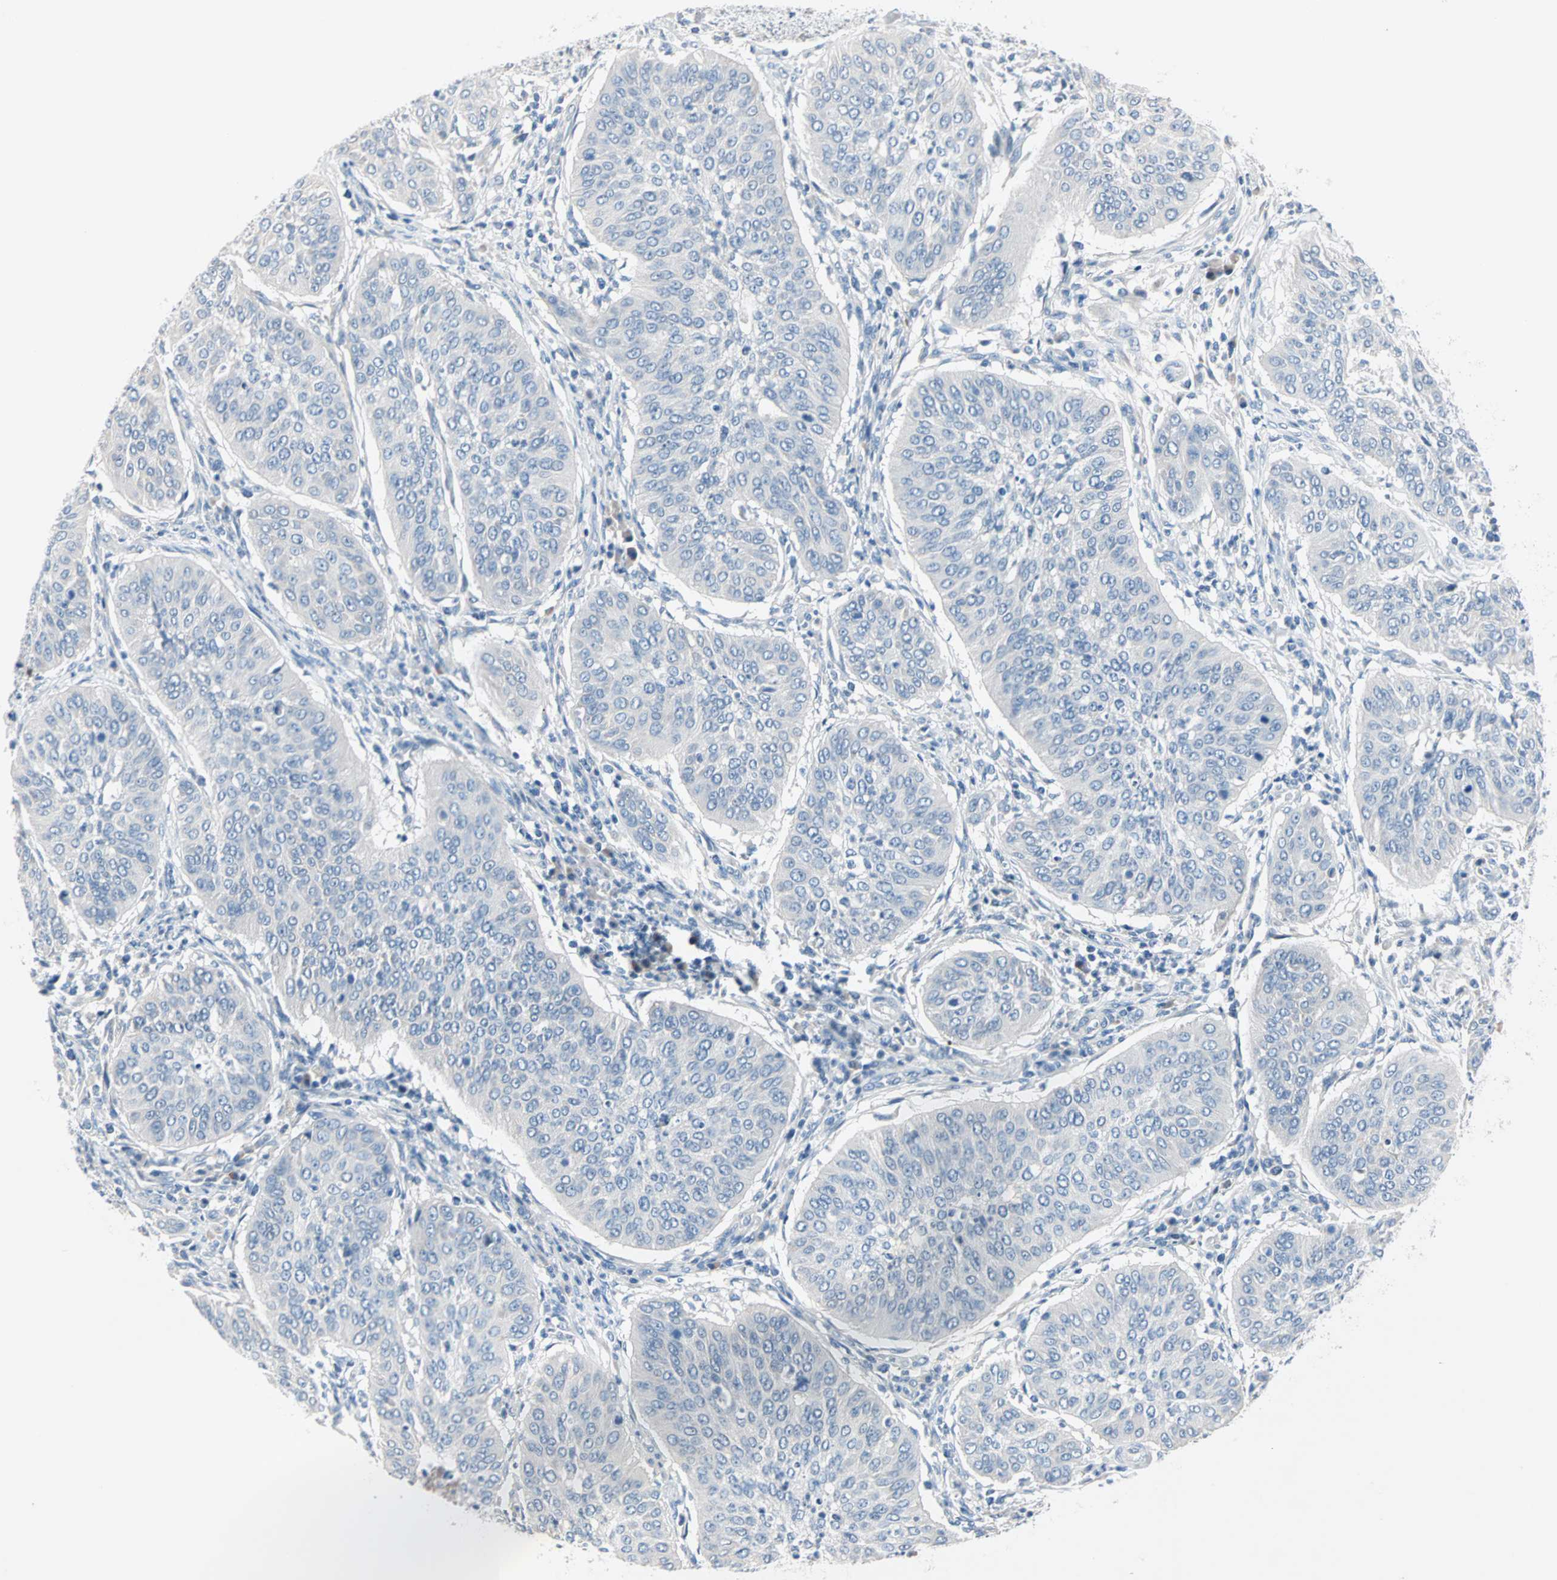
{"staining": {"intensity": "negative", "quantity": "none", "location": "none"}, "tissue": "cervical cancer", "cell_type": "Tumor cells", "image_type": "cancer", "snomed": [{"axis": "morphology", "description": "Normal tissue, NOS"}, {"axis": "morphology", "description": "Squamous cell carcinoma, NOS"}, {"axis": "topography", "description": "Cervix"}], "caption": "IHC histopathology image of human squamous cell carcinoma (cervical) stained for a protein (brown), which demonstrates no expression in tumor cells.", "gene": "NEFH", "patient": {"sex": "female", "age": 39}}